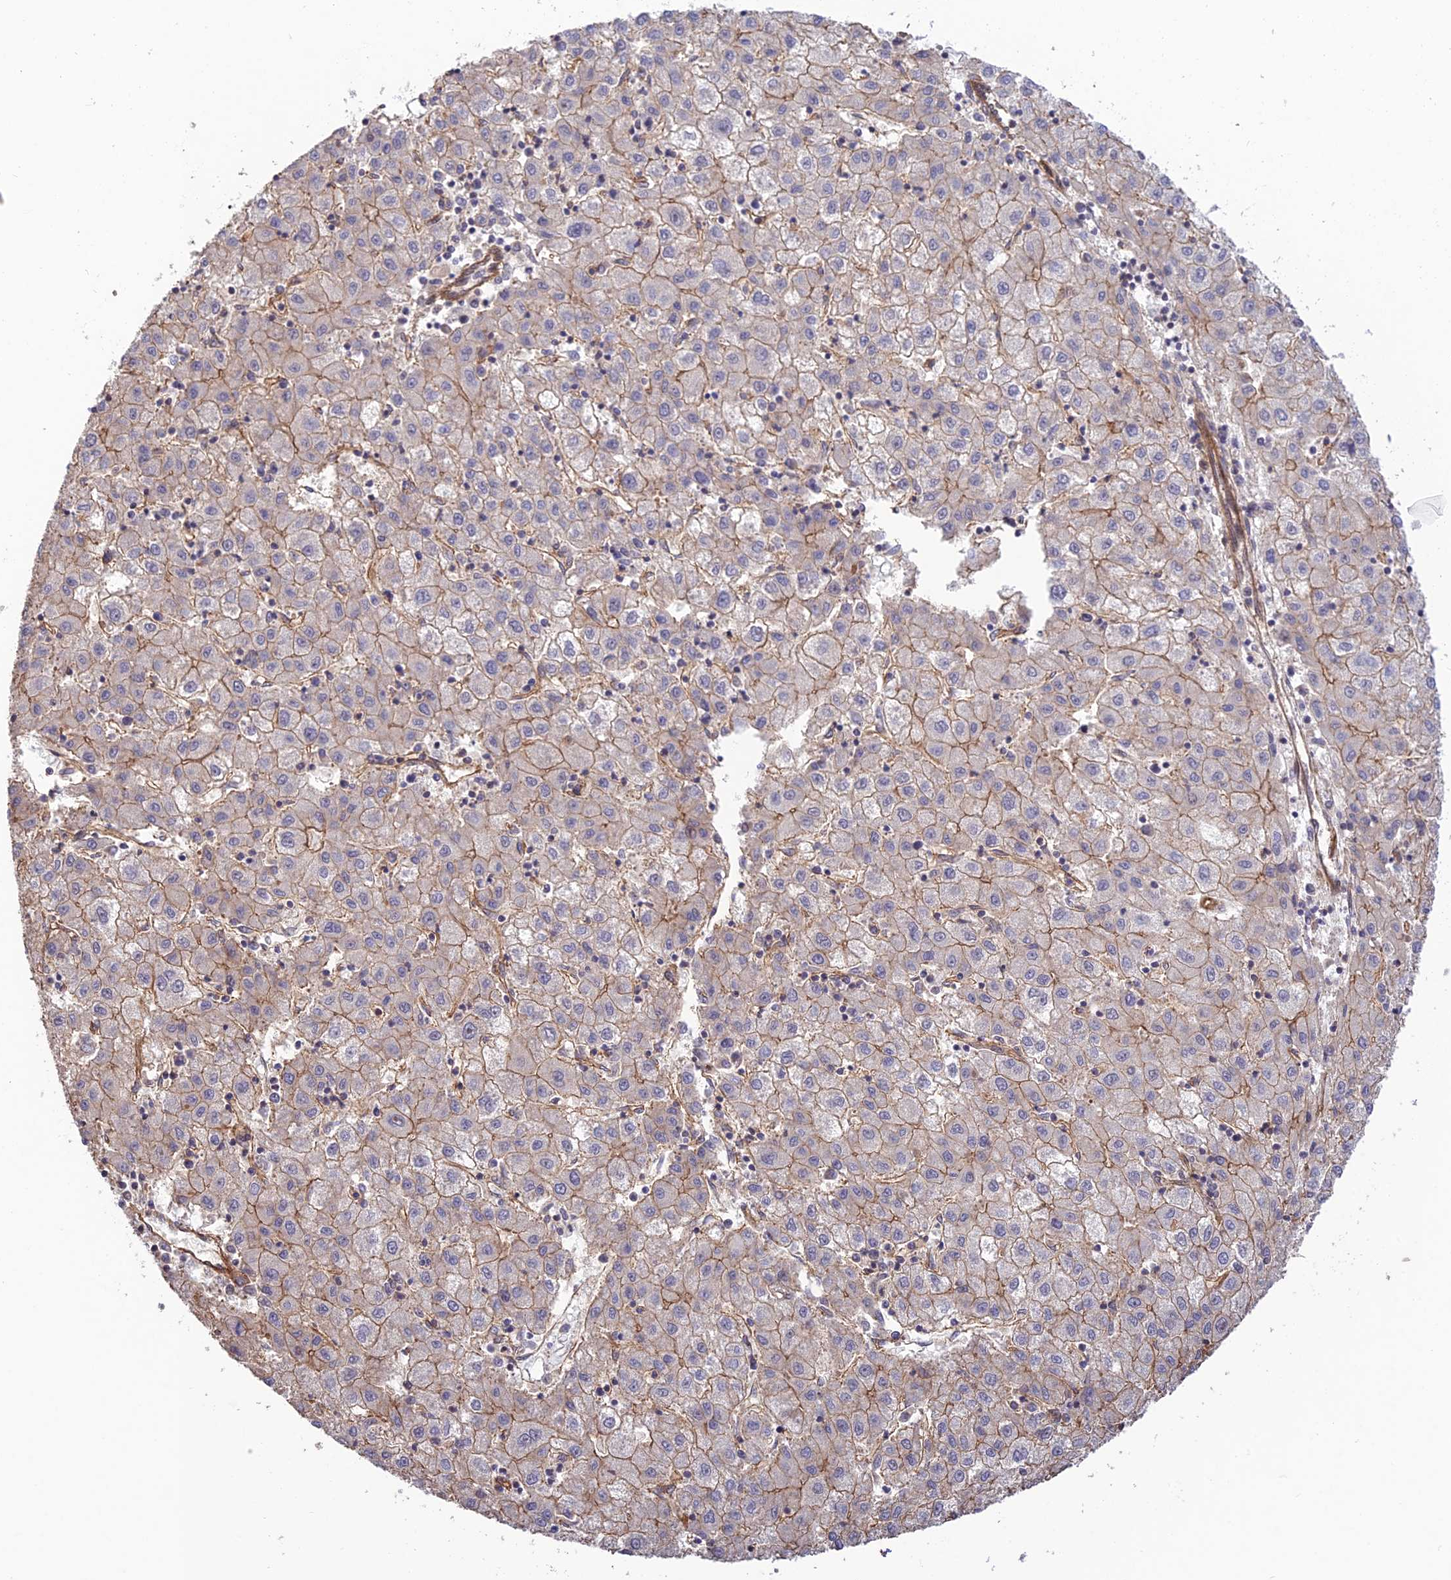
{"staining": {"intensity": "weak", "quantity": "25%-75%", "location": "cytoplasmic/membranous"}, "tissue": "liver cancer", "cell_type": "Tumor cells", "image_type": "cancer", "snomed": [{"axis": "morphology", "description": "Carcinoma, Hepatocellular, NOS"}, {"axis": "topography", "description": "Liver"}], "caption": "This is an image of immunohistochemistry staining of hepatocellular carcinoma (liver), which shows weak positivity in the cytoplasmic/membranous of tumor cells.", "gene": "HOMER2", "patient": {"sex": "male", "age": 72}}